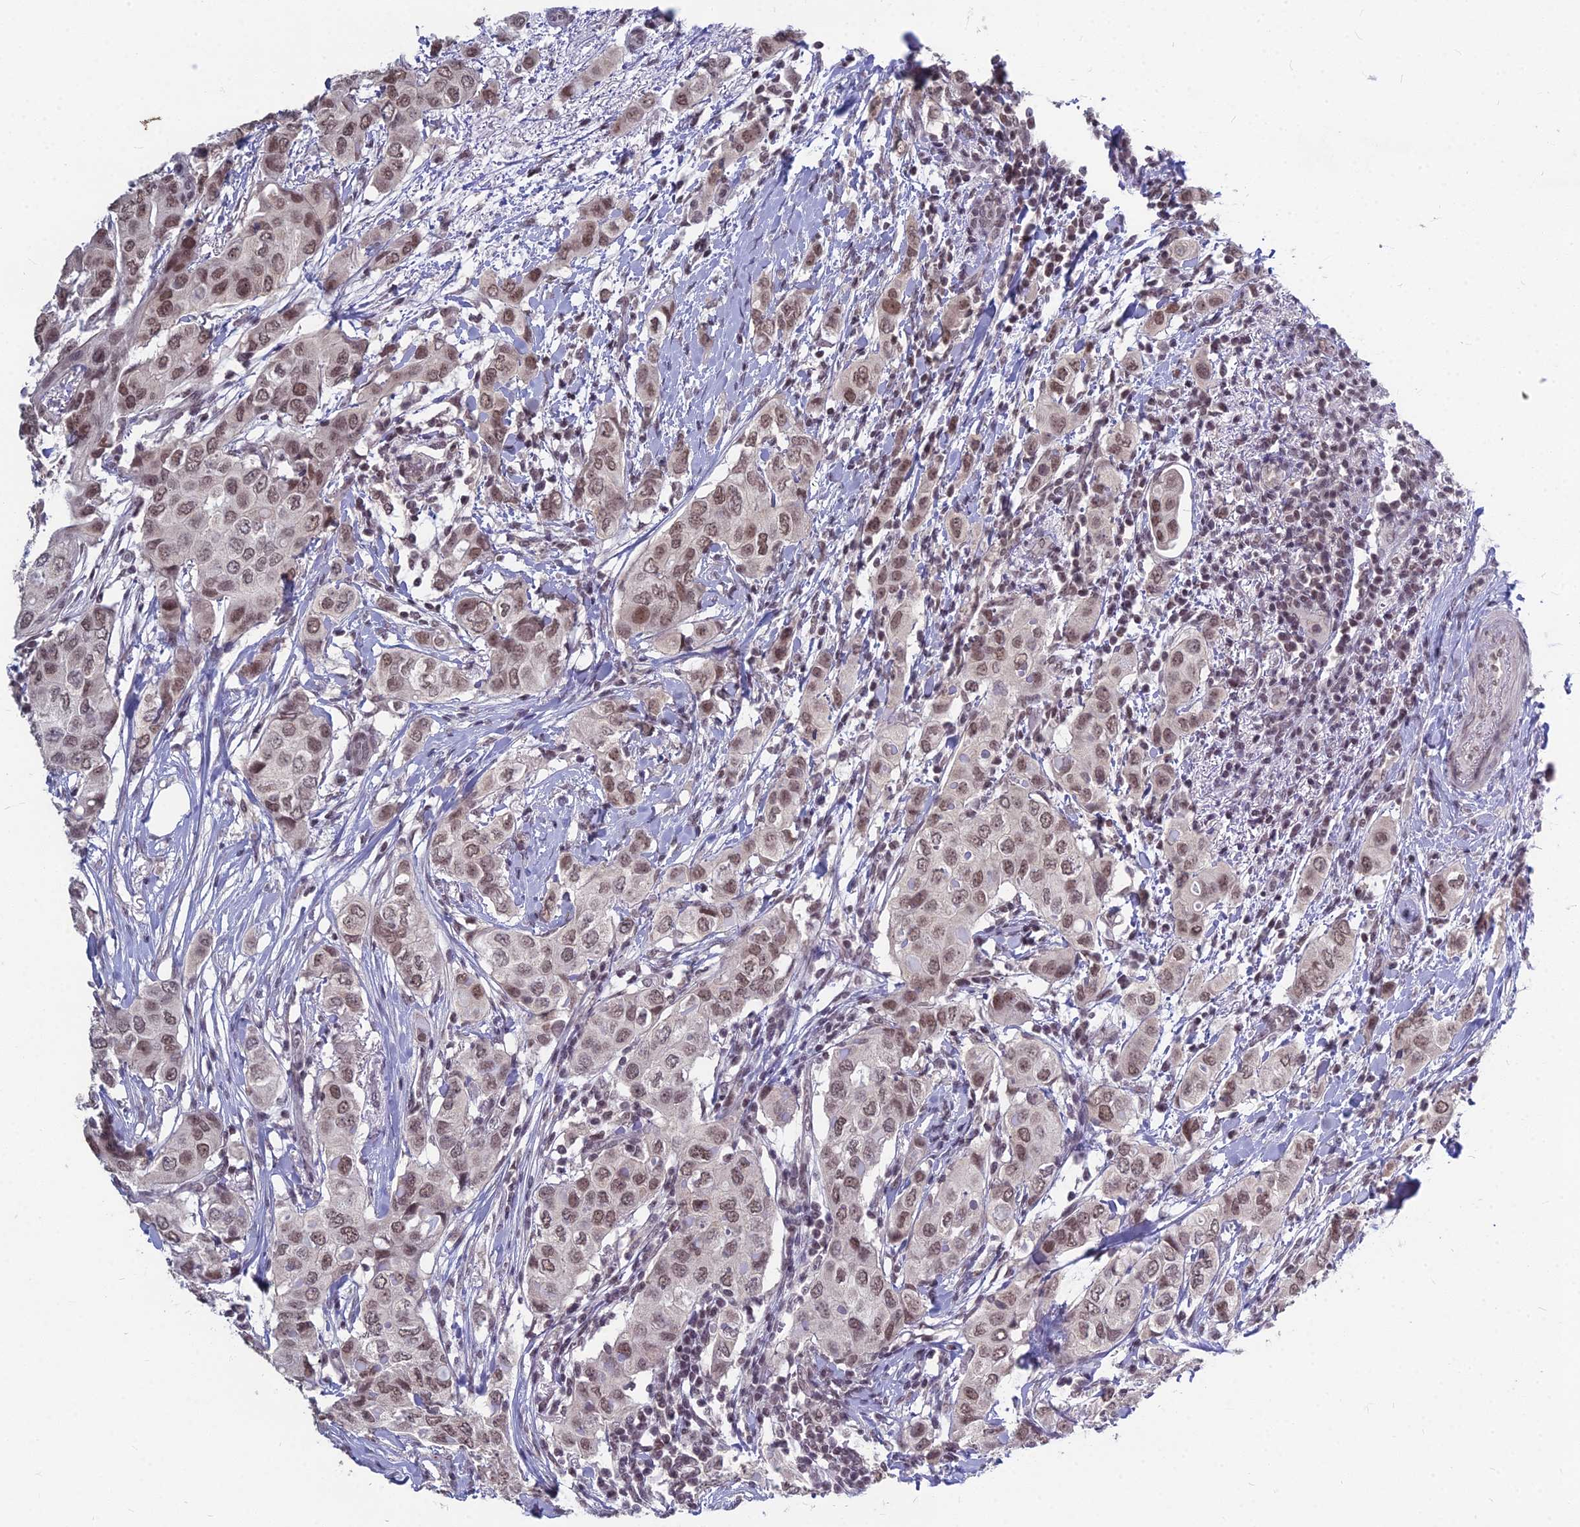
{"staining": {"intensity": "moderate", "quantity": ">75%", "location": "nuclear"}, "tissue": "breast cancer", "cell_type": "Tumor cells", "image_type": "cancer", "snomed": [{"axis": "morphology", "description": "Lobular carcinoma"}, {"axis": "topography", "description": "Breast"}], "caption": "Breast cancer stained with a protein marker shows moderate staining in tumor cells.", "gene": "KAT7", "patient": {"sex": "female", "age": 51}}